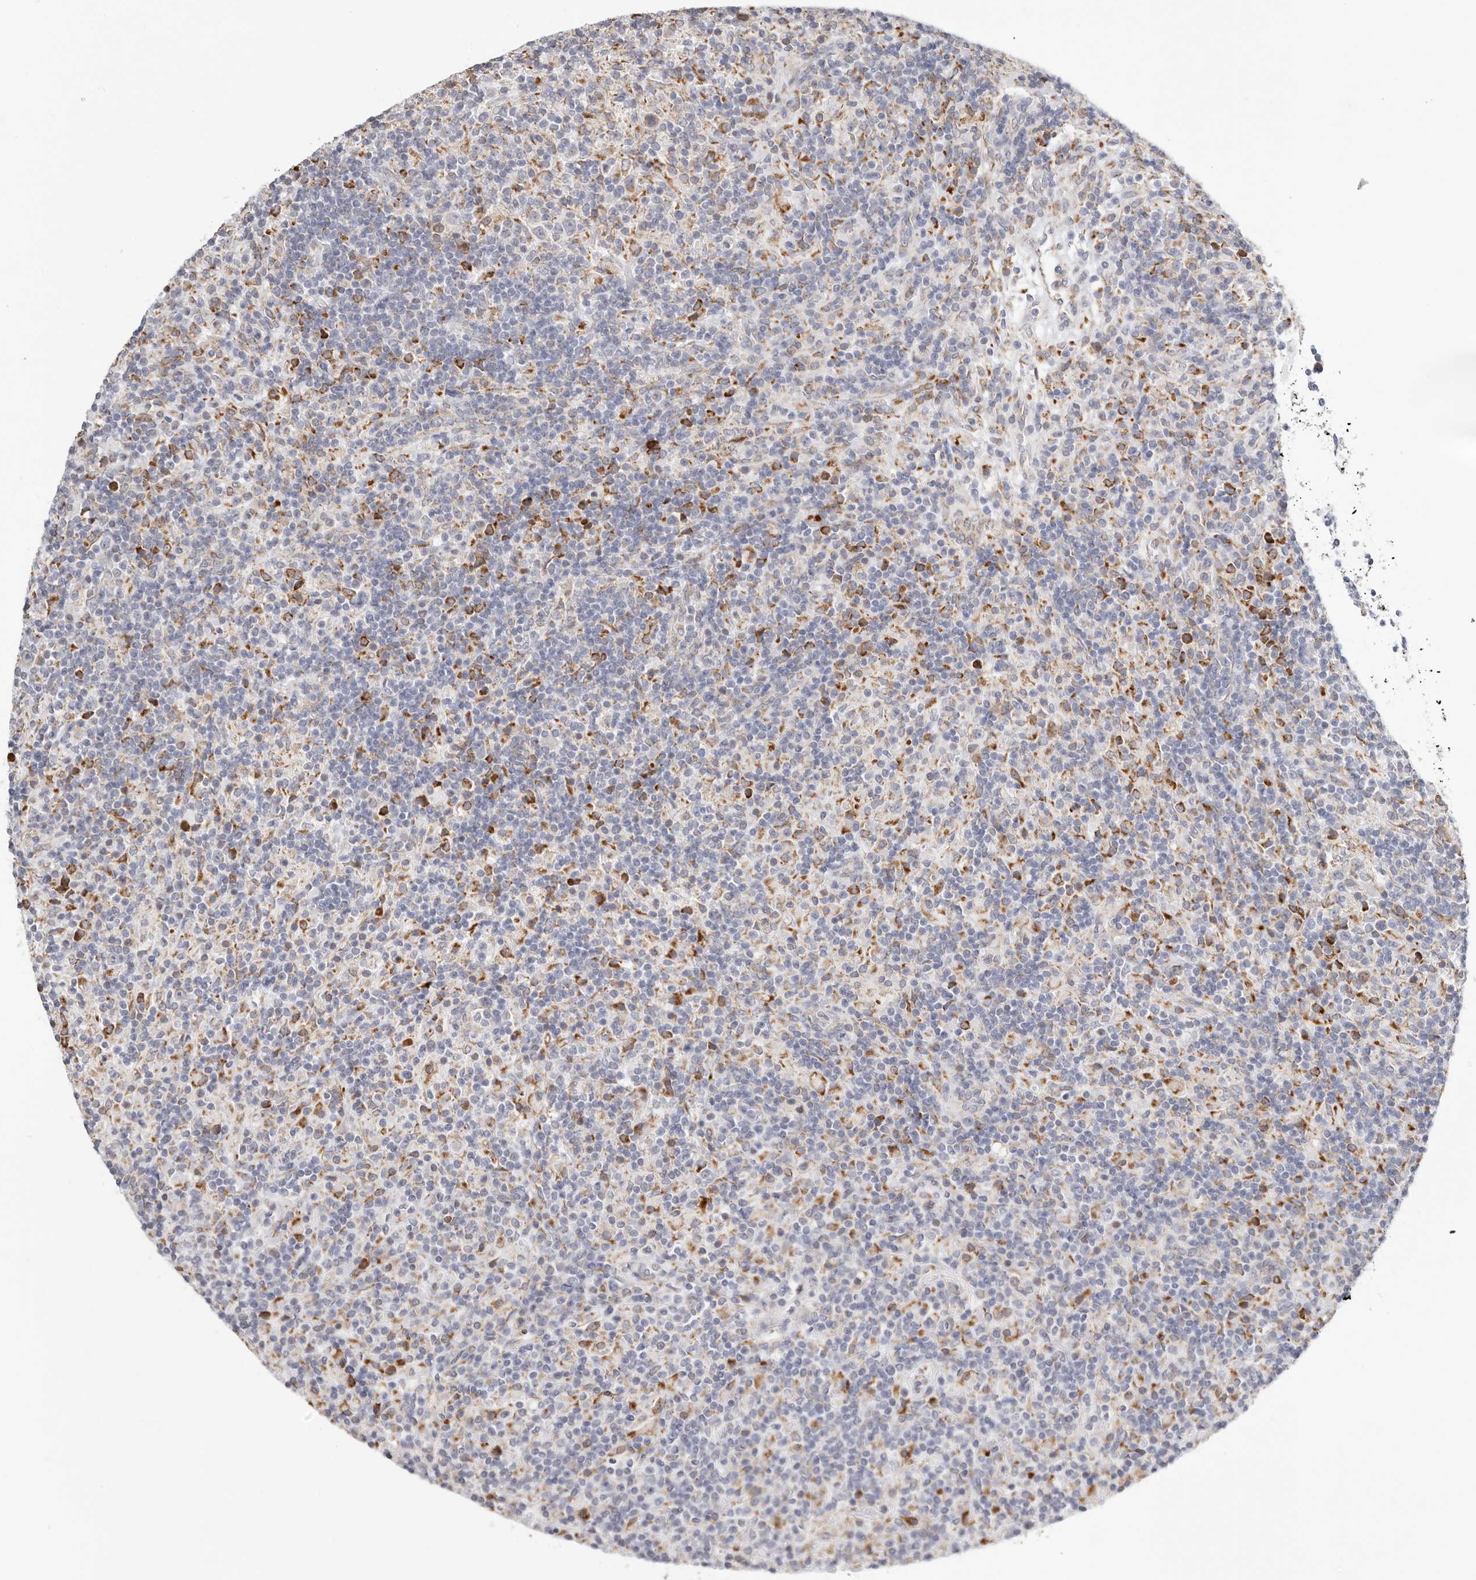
{"staining": {"intensity": "negative", "quantity": "none", "location": "none"}, "tissue": "lymphoma", "cell_type": "Tumor cells", "image_type": "cancer", "snomed": [{"axis": "morphology", "description": "Hodgkin's disease, NOS"}, {"axis": "topography", "description": "Lymph node"}], "caption": "Image shows no protein expression in tumor cells of Hodgkin's disease tissue.", "gene": "IL32", "patient": {"sex": "male", "age": 70}}